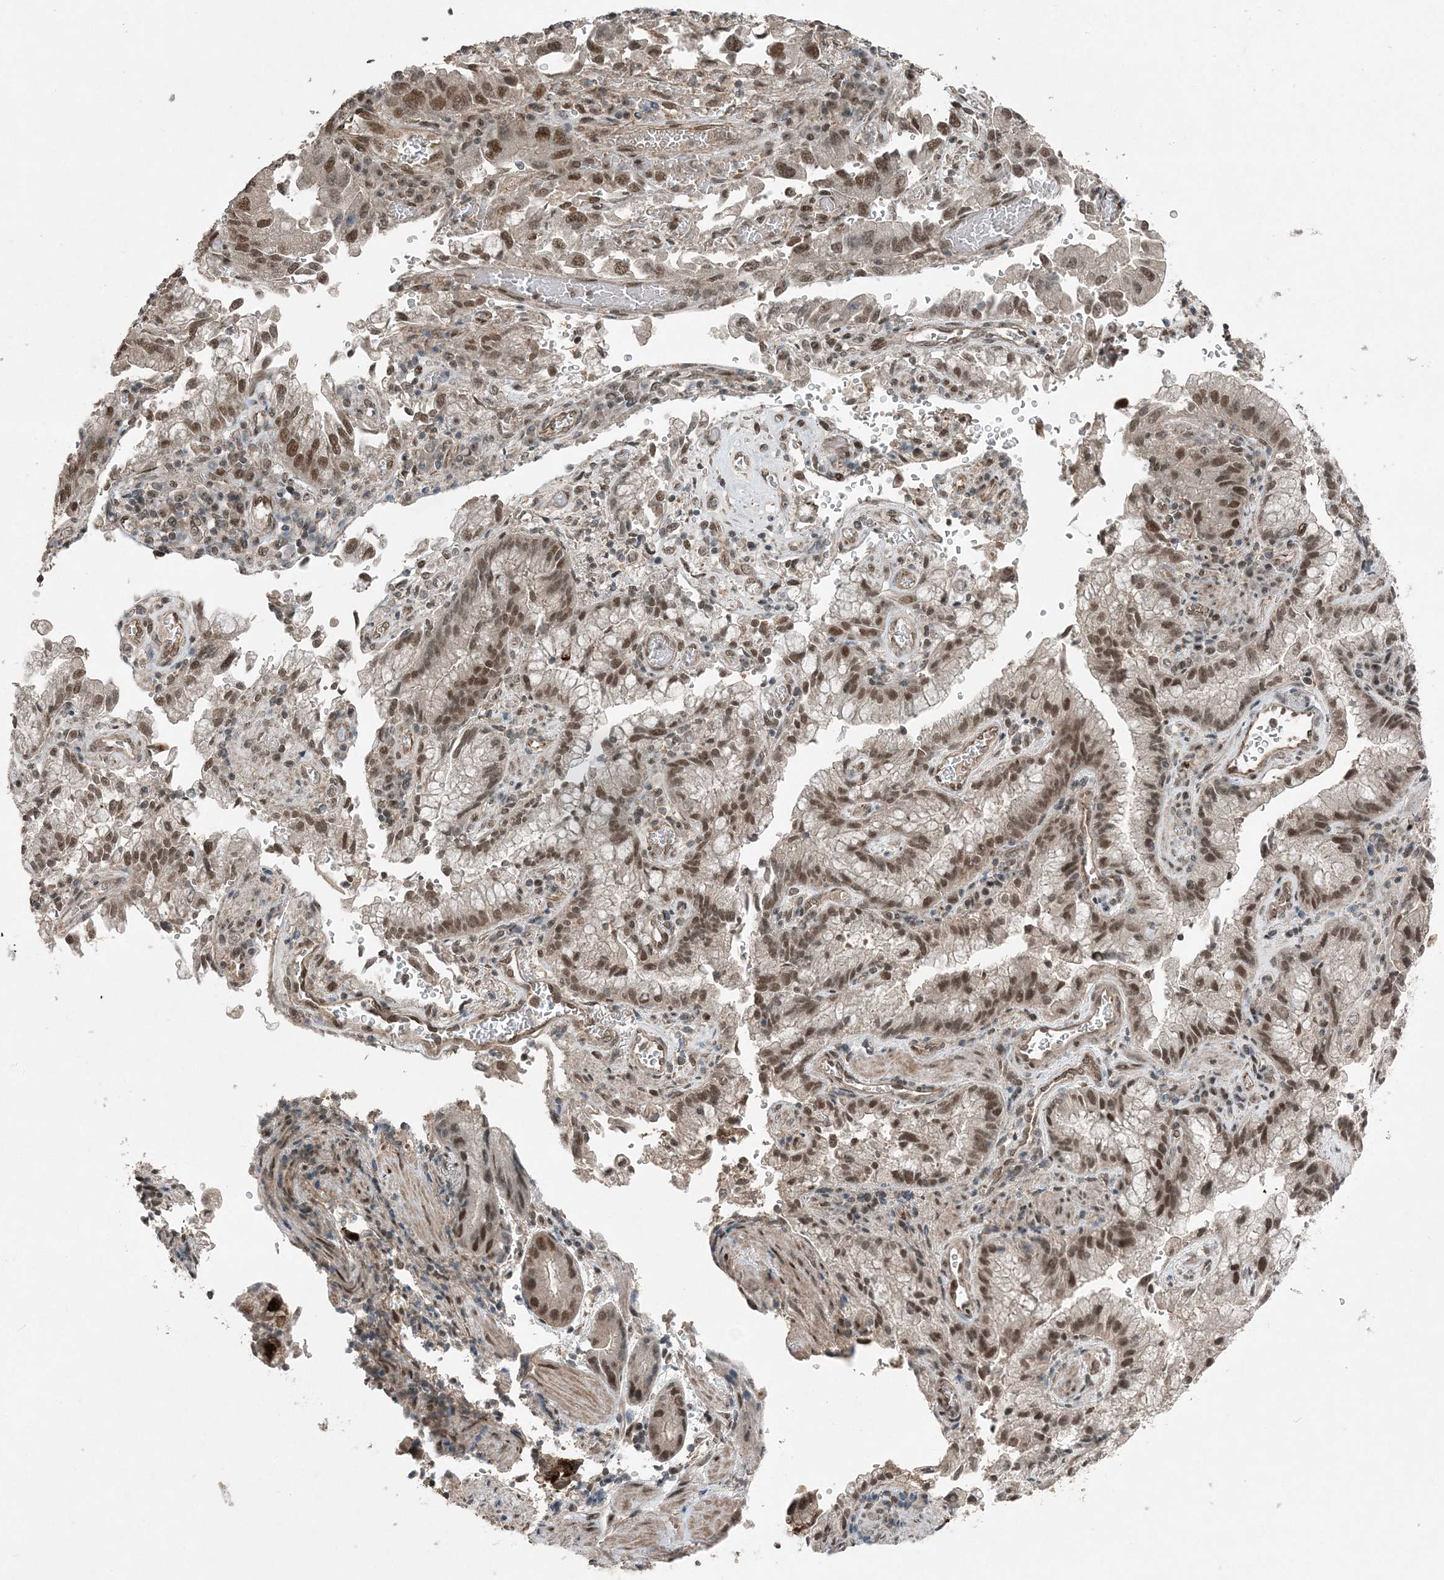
{"staining": {"intensity": "moderate", "quantity": ">75%", "location": "nuclear"}, "tissue": "stomach cancer", "cell_type": "Tumor cells", "image_type": "cancer", "snomed": [{"axis": "morphology", "description": "Adenocarcinoma, NOS"}, {"axis": "topography", "description": "Stomach"}], "caption": "Adenocarcinoma (stomach) stained with a brown dye reveals moderate nuclear positive expression in approximately >75% of tumor cells.", "gene": "COPS7B", "patient": {"sex": "male", "age": 62}}